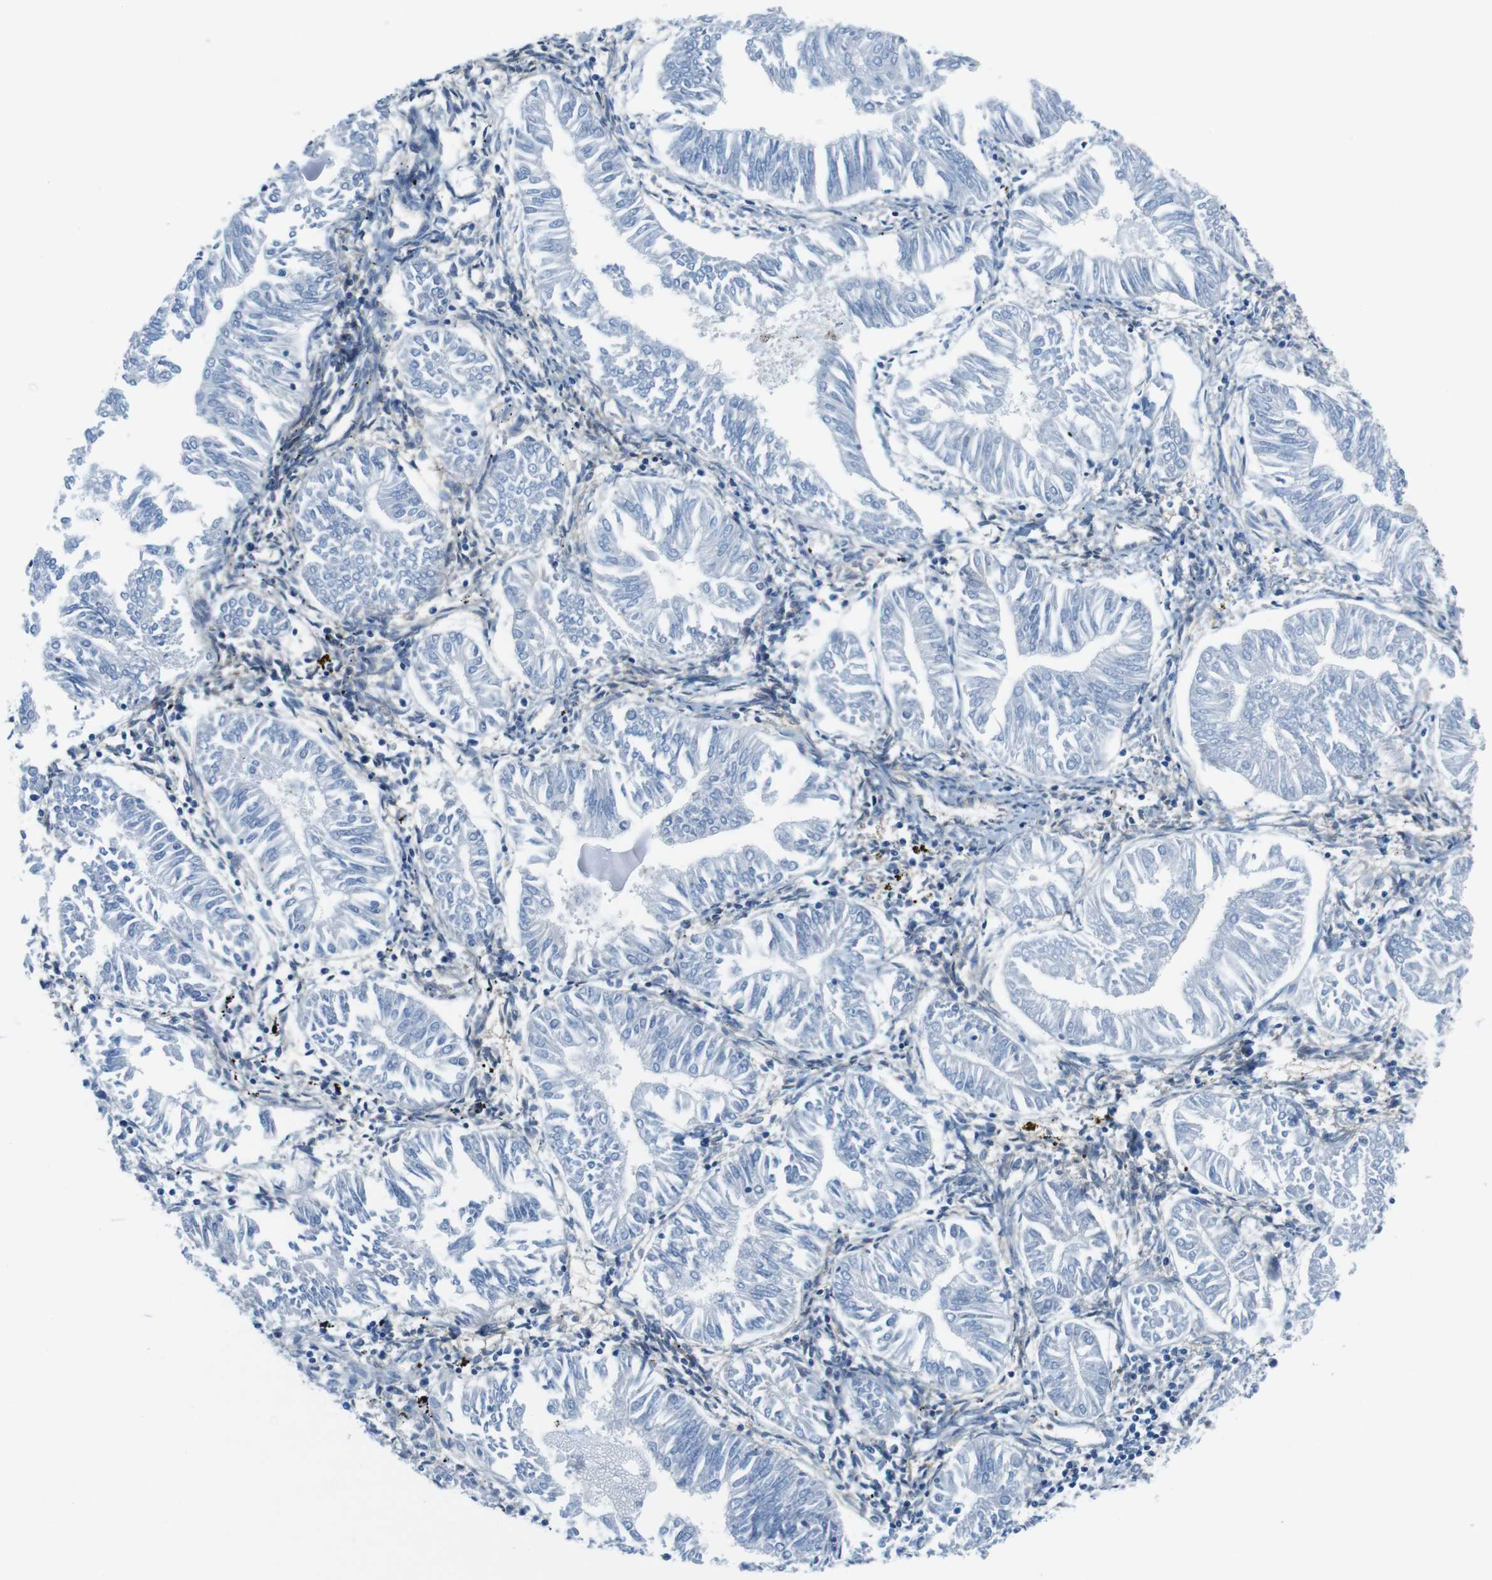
{"staining": {"intensity": "negative", "quantity": "none", "location": "none"}, "tissue": "endometrial cancer", "cell_type": "Tumor cells", "image_type": "cancer", "snomed": [{"axis": "morphology", "description": "Adenocarcinoma, NOS"}, {"axis": "topography", "description": "Endometrium"}], "caption": "An image of endometrial cancer stained for a protein shows no brown staining in tumor cells.", "gene": "EMP2", "patient": {"sex": "female", "age": 53}}